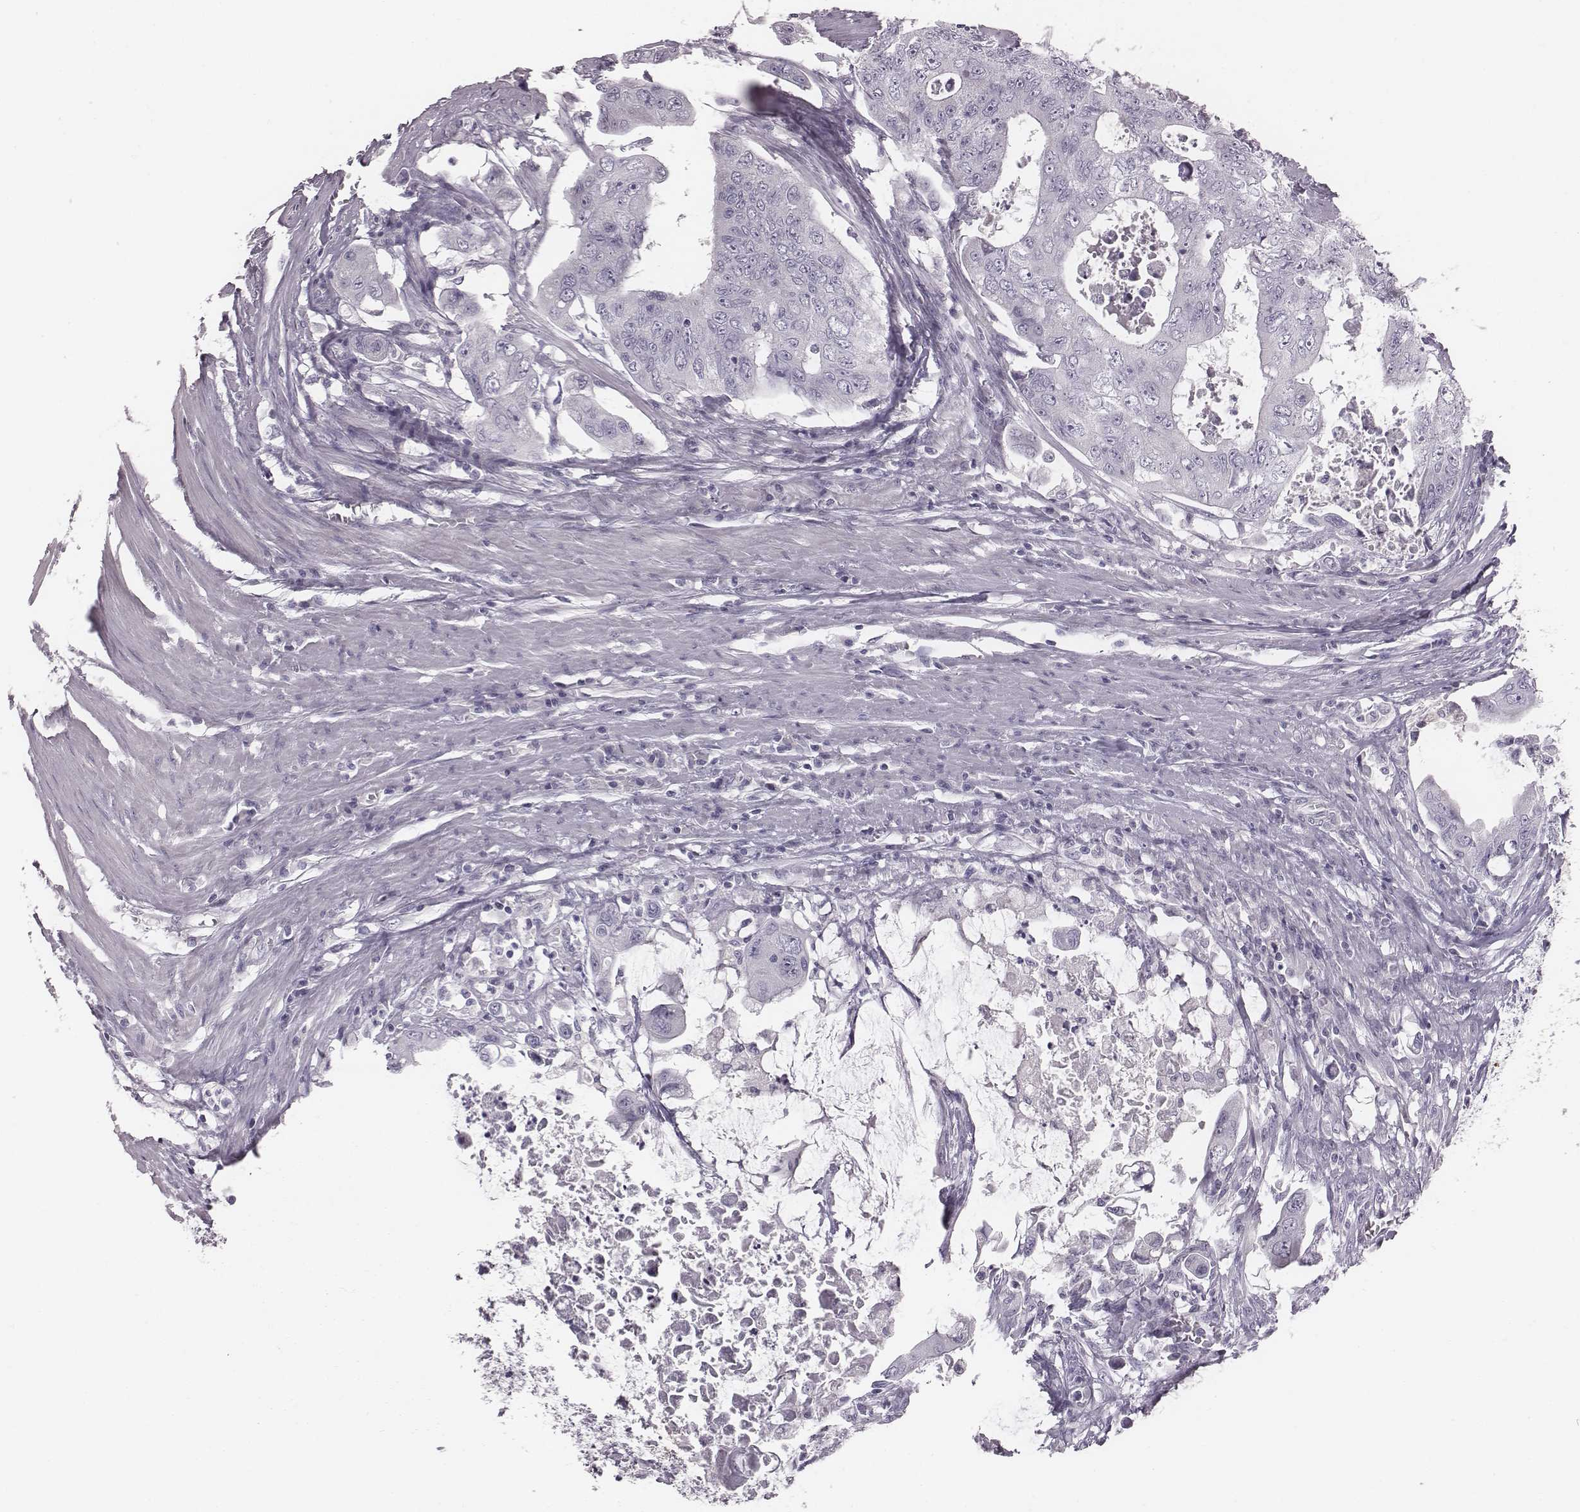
{"staining": {"intensity": "negative", "quantity": "none", "location": "none"}, "tissue": "colorectal cancer", "cell_type": "Tumor cells", "image_type": "cancer", "snomed": [{"axis": "morphology", "description": "Adenocarcinoma, NOS"}, {"axis": "topography", "description": "Colon"}], "caption": "Tumor cells show no significant expression in adenocarcinoma (colorectal).", "gene": "PDE8B", "patient": {"sex": "male", "age": 57}}